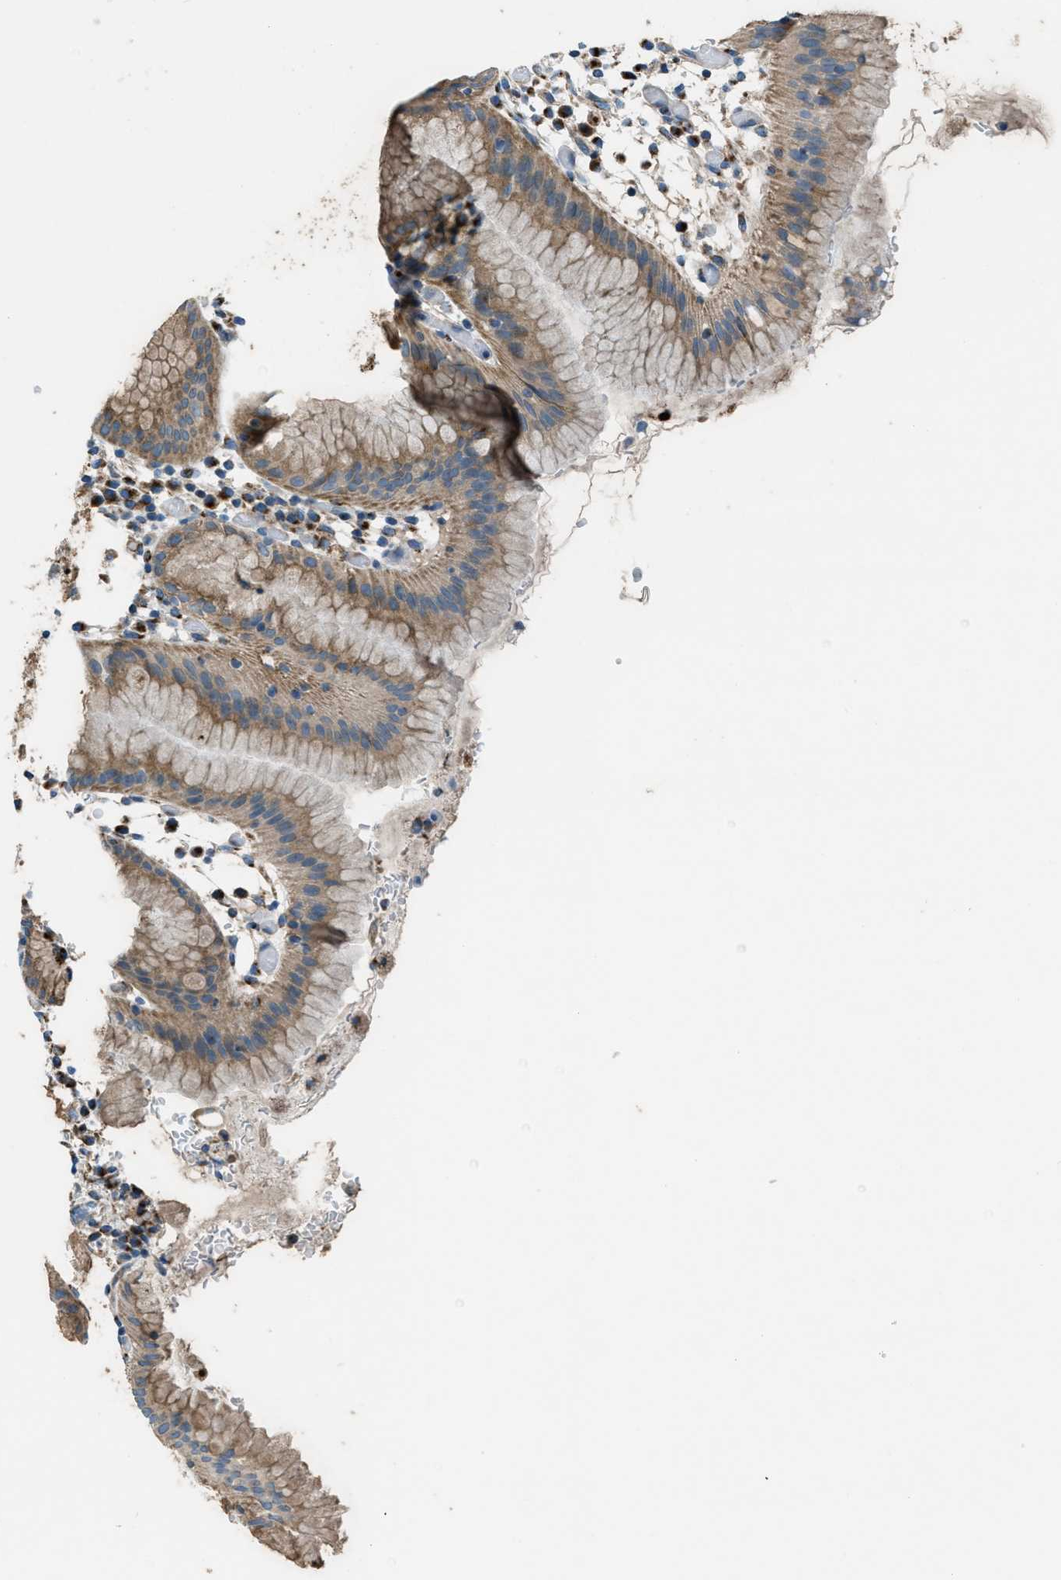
{"staining": {"intensity": "strong", "quantity": ">75%", "location": "cytoplasmic/membranous"}, "tissue": "stomach", "cell_type": "Glandular cells", "image_type": "normal", "snomed": [{"axis": "morphology", "description": "Normal tissue, NOS"}, {"axis": "topography", "description": "Stomach"}, {"axis": "topography", "description": "Stomach, lower"}], "caption": "Immunohistochemistry (IHC) (DAB) staining of normal stomach displays strong cytoplasmic/membranous protein expression in approximately >75% of glandular cells.", "gene": "BCKDK", "patient": {"sex": "female", "age": 75}}